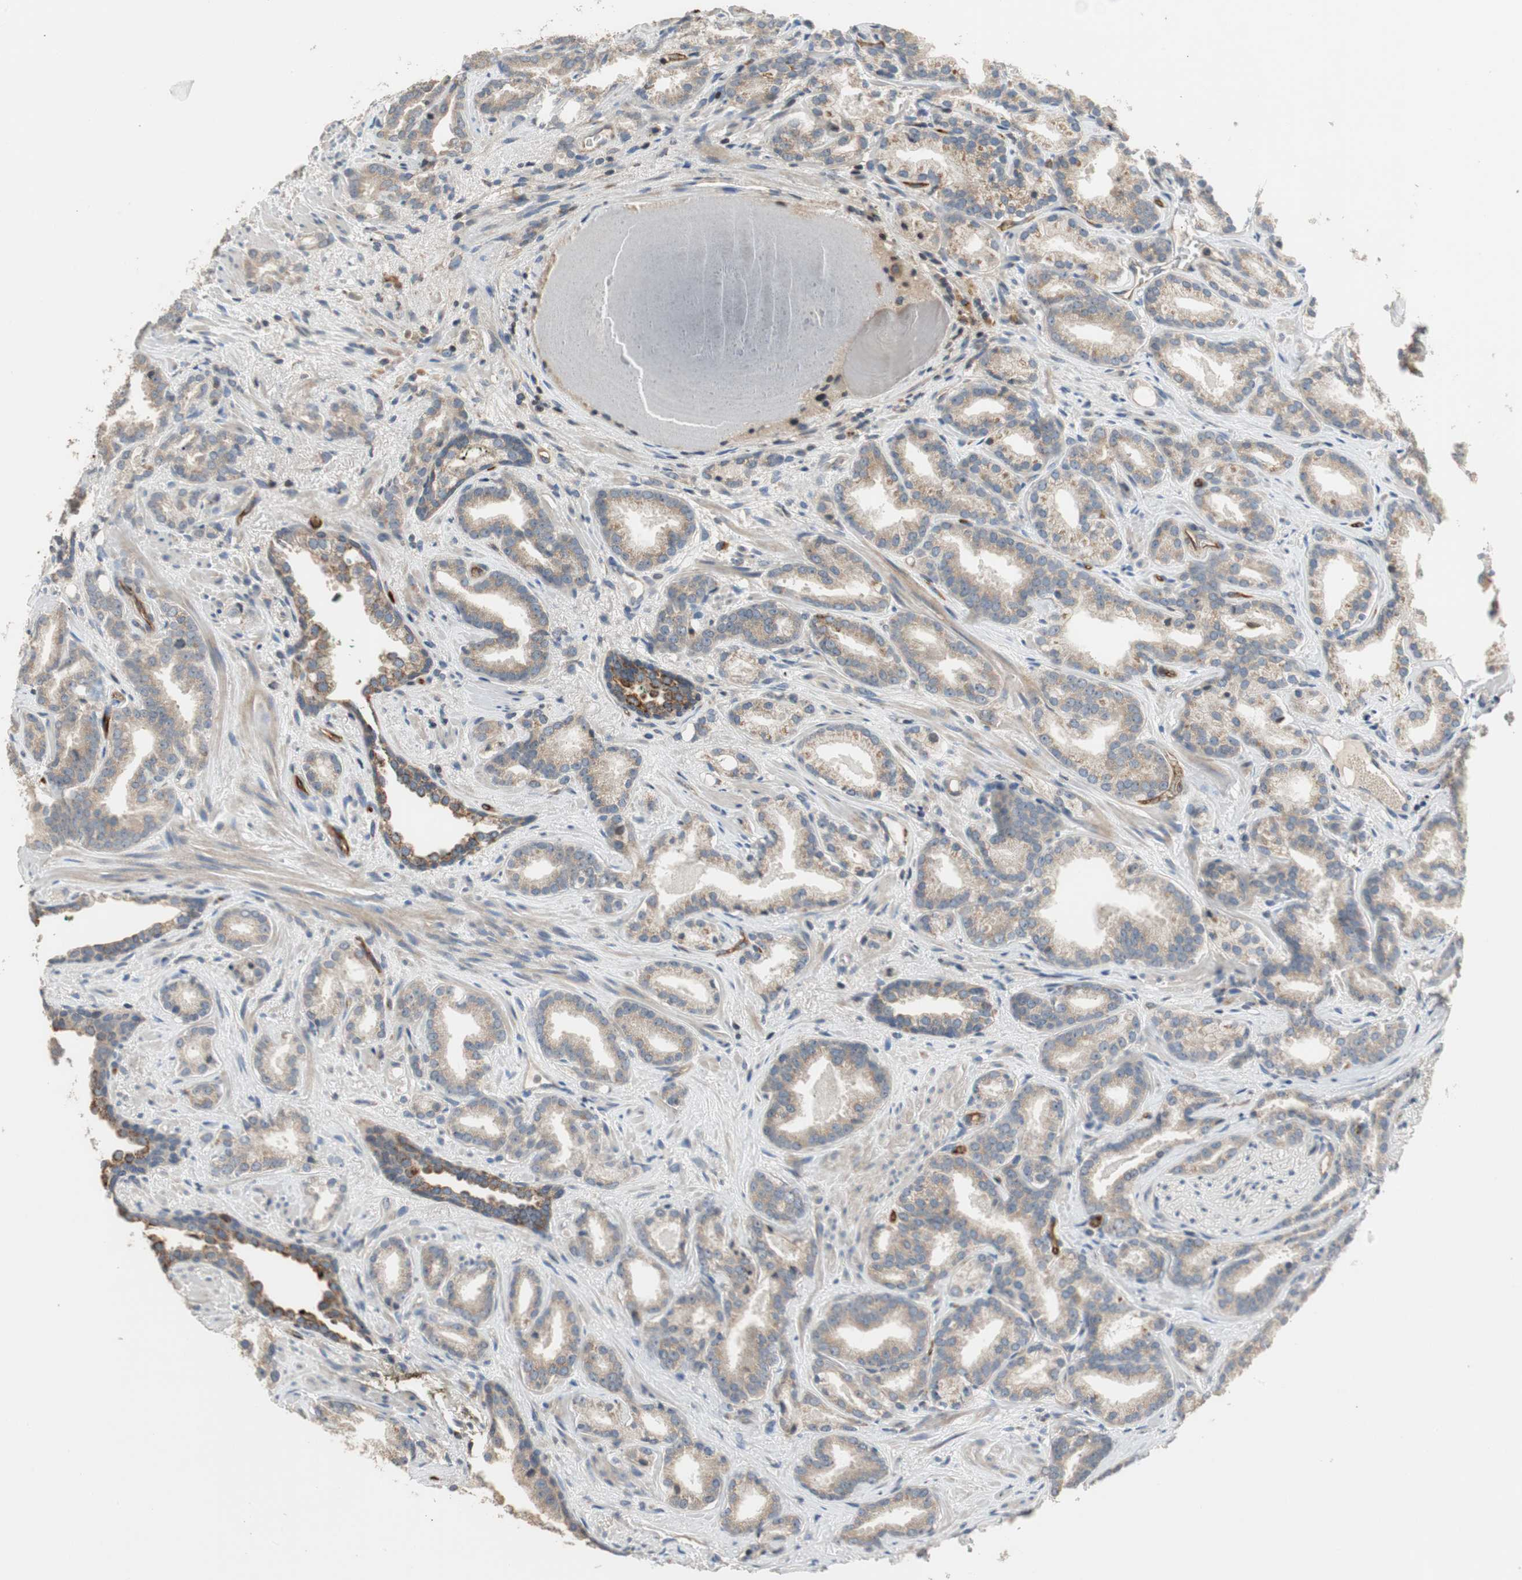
{"staining": {"intensity": "weak", "quantity": "<25%", "location": "cytoplasmic/membranous"}, "tissue": "prostate cancer", "cell_type": "Tumor cells", "image_type": "cancer", "snomed": [{"axis": "morphology", "description": "Adenocarcinoma, Low grade"}, {"axis": "topography", "description": "Prostate"}], "caption": "This micrograph is of prostate cancer stained with IHC to label a protein in brown with the nuclei are counter-stained blue. There is no expression in tumor cells. Brightfield microscopy of immunohistochemistry (IHC) stained with DAB (brown) and hematoxylin (blue), captured at high magnification.", "gene": "ALPL", "patient": {"sex": "male", "age": 63}}